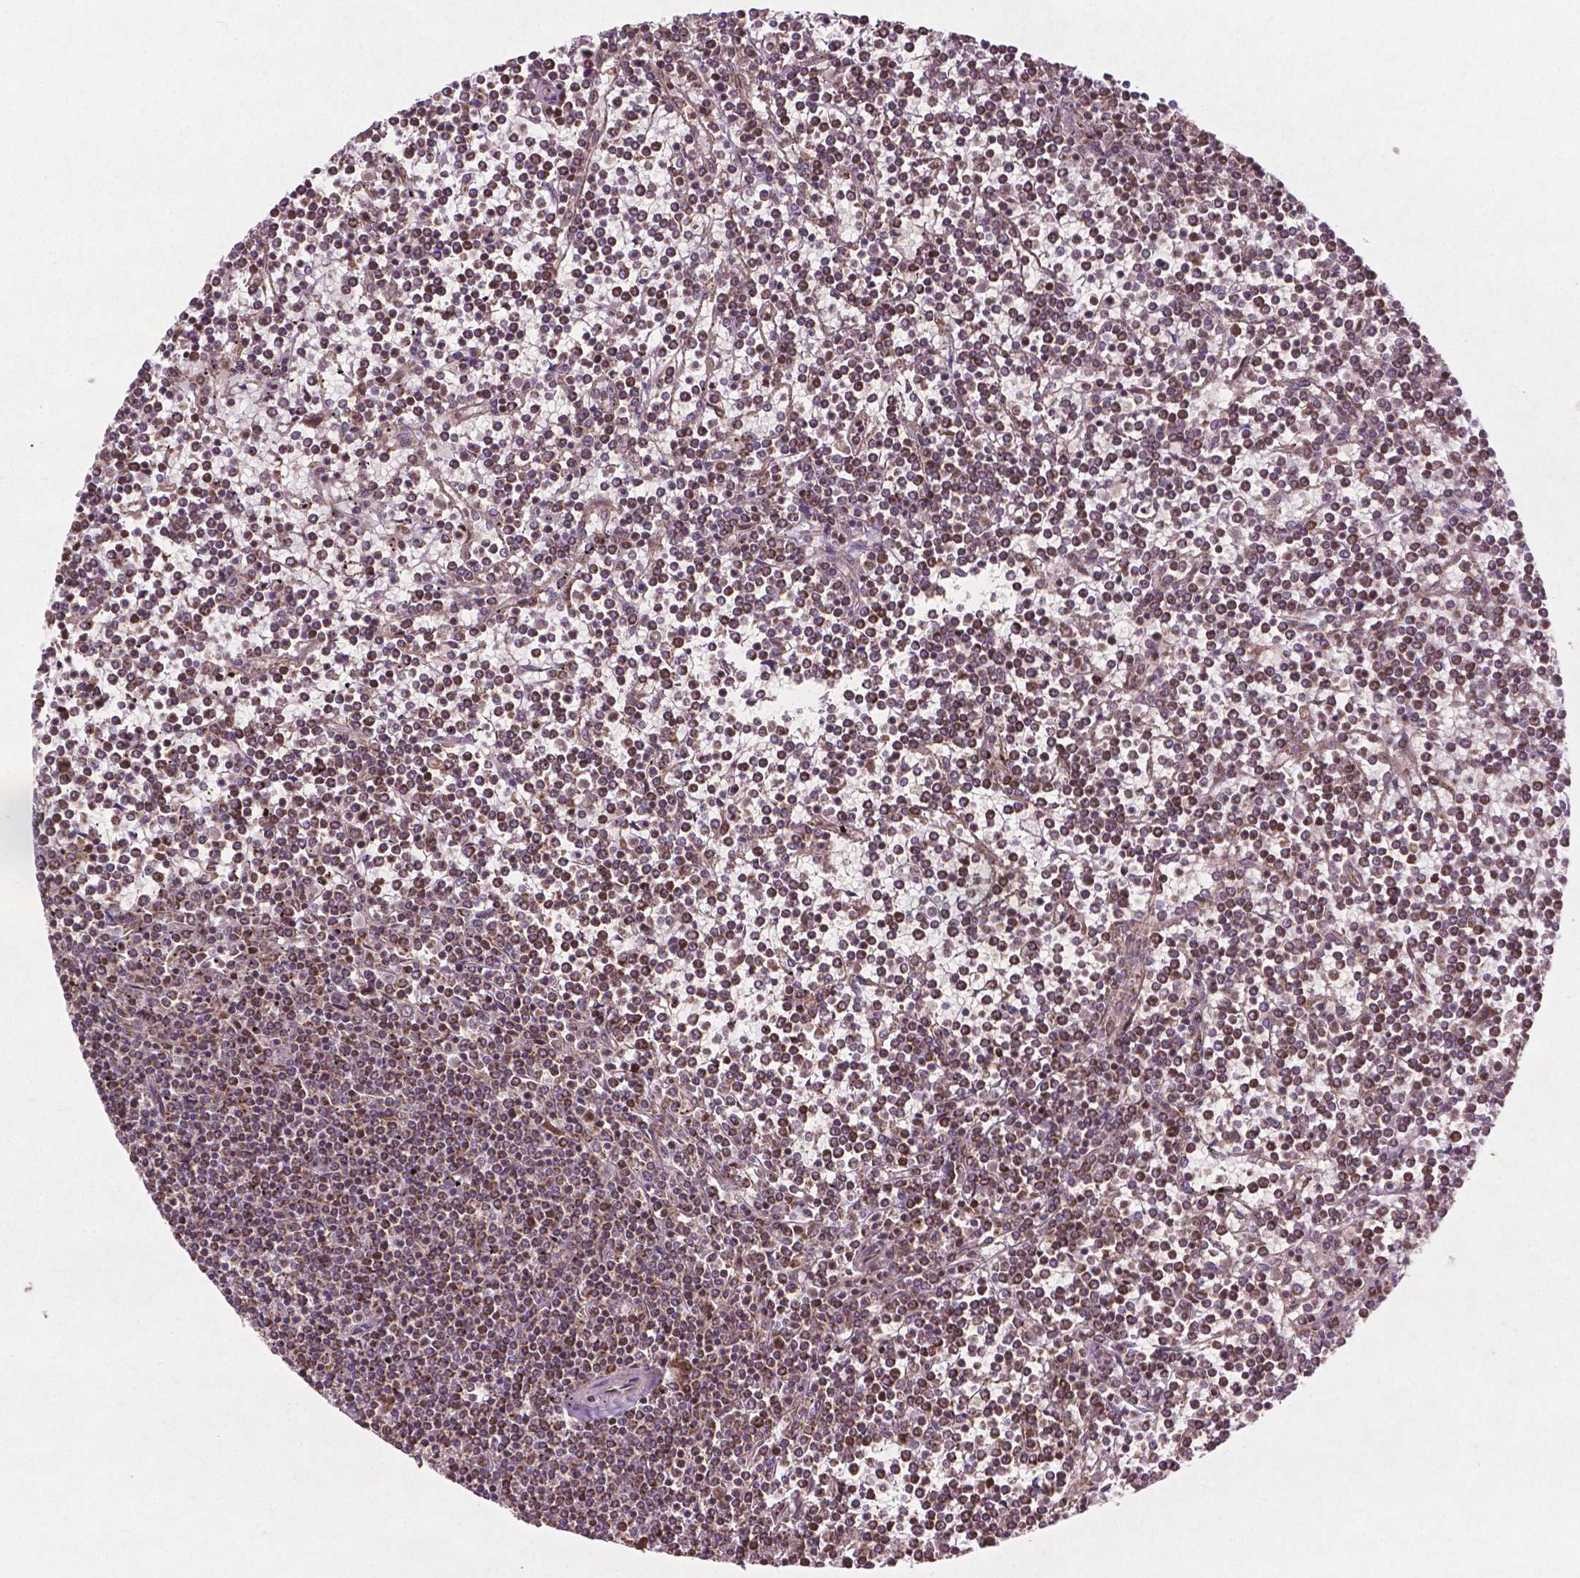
{"staining": {"intensity": "moderate", "quantity": "25%-75%", "location": "cytoplasmic/membranous,nuclear"}, "tissue": "lymphoma", "cell_type": "Tumor cells", "image_type": "cancer", "snomed": [{"axis": "morphology", "description": "Malignant lymphoma, non-Hodgkin's type, Low grade"}, {"axis": "topography", "description": "Spleen"}], "caption": "Protein analysis of lymphoma tissue displays moderate cytoplasmic/membranous and nuclear staining in about 25%-75% of tumor cells.", "gene": "B3GALNT2", "patient": {"sex": "female", "age": 19}}